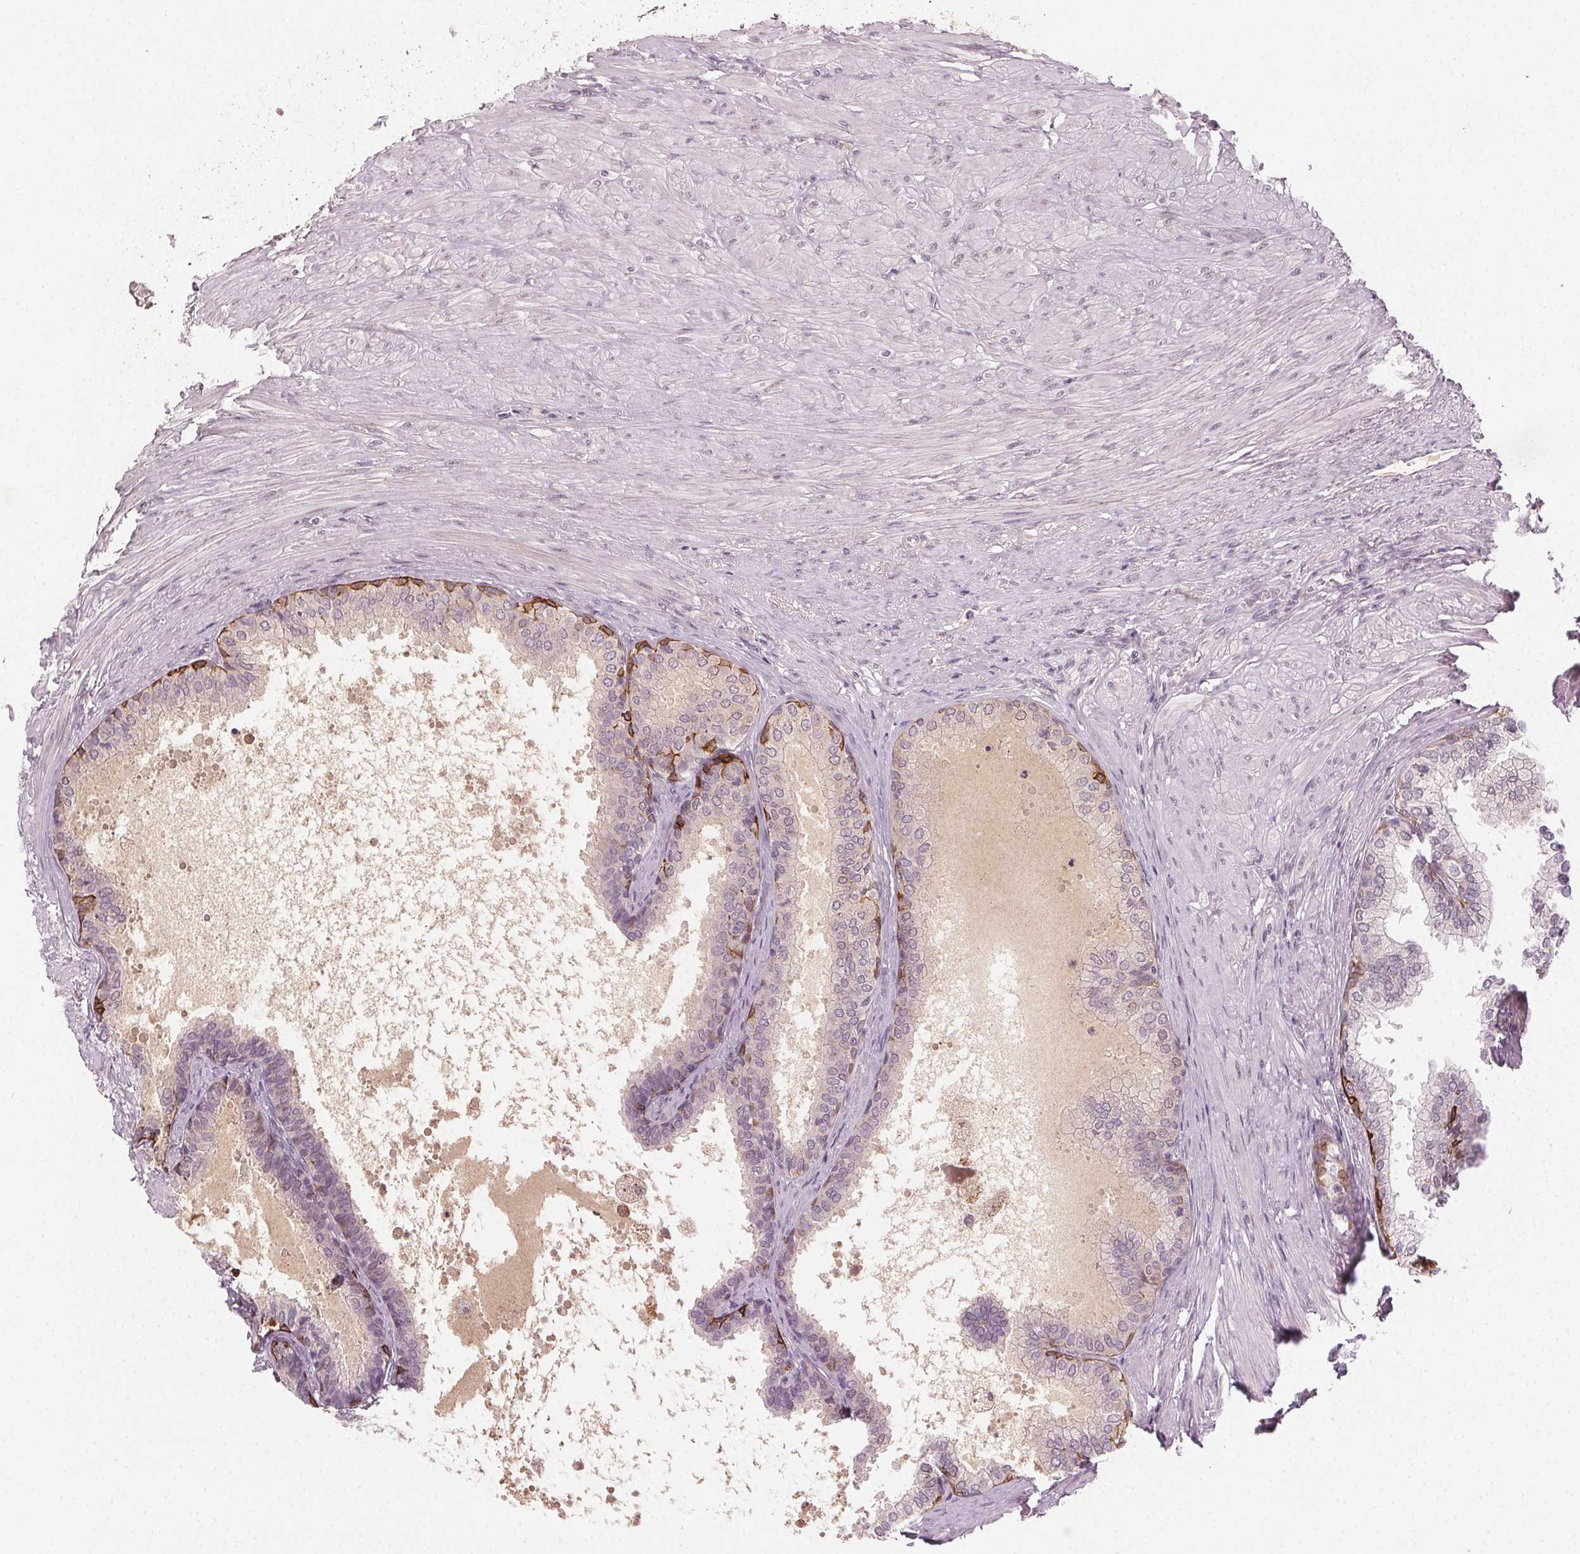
{"staining": {"intensity": "strong", "quantity": "<25%", "location": "cytoplasmic/membranous"}, "tissue": "prostate", "cell_type": "Glandular cells", "image_type": "normal", "snomed": [{"axis": "morphology", "description": "Normal tissue, NOS"}, {"axis": "topography", "description": "Prostate"}, {"axis": "topography", "description": "Peripheral nerve tissue"}], "caption": "Prostate stained with immunohistochemistry displays strong cytoplasmic/membranous staining in about <25% of glandular cells. Using DAB (brown) and hematoxylin (blue) stains, captured at high magnification using brightfield microscopy.", "gene": "TUB", "patient": {"sex": "male", "age": 55}}